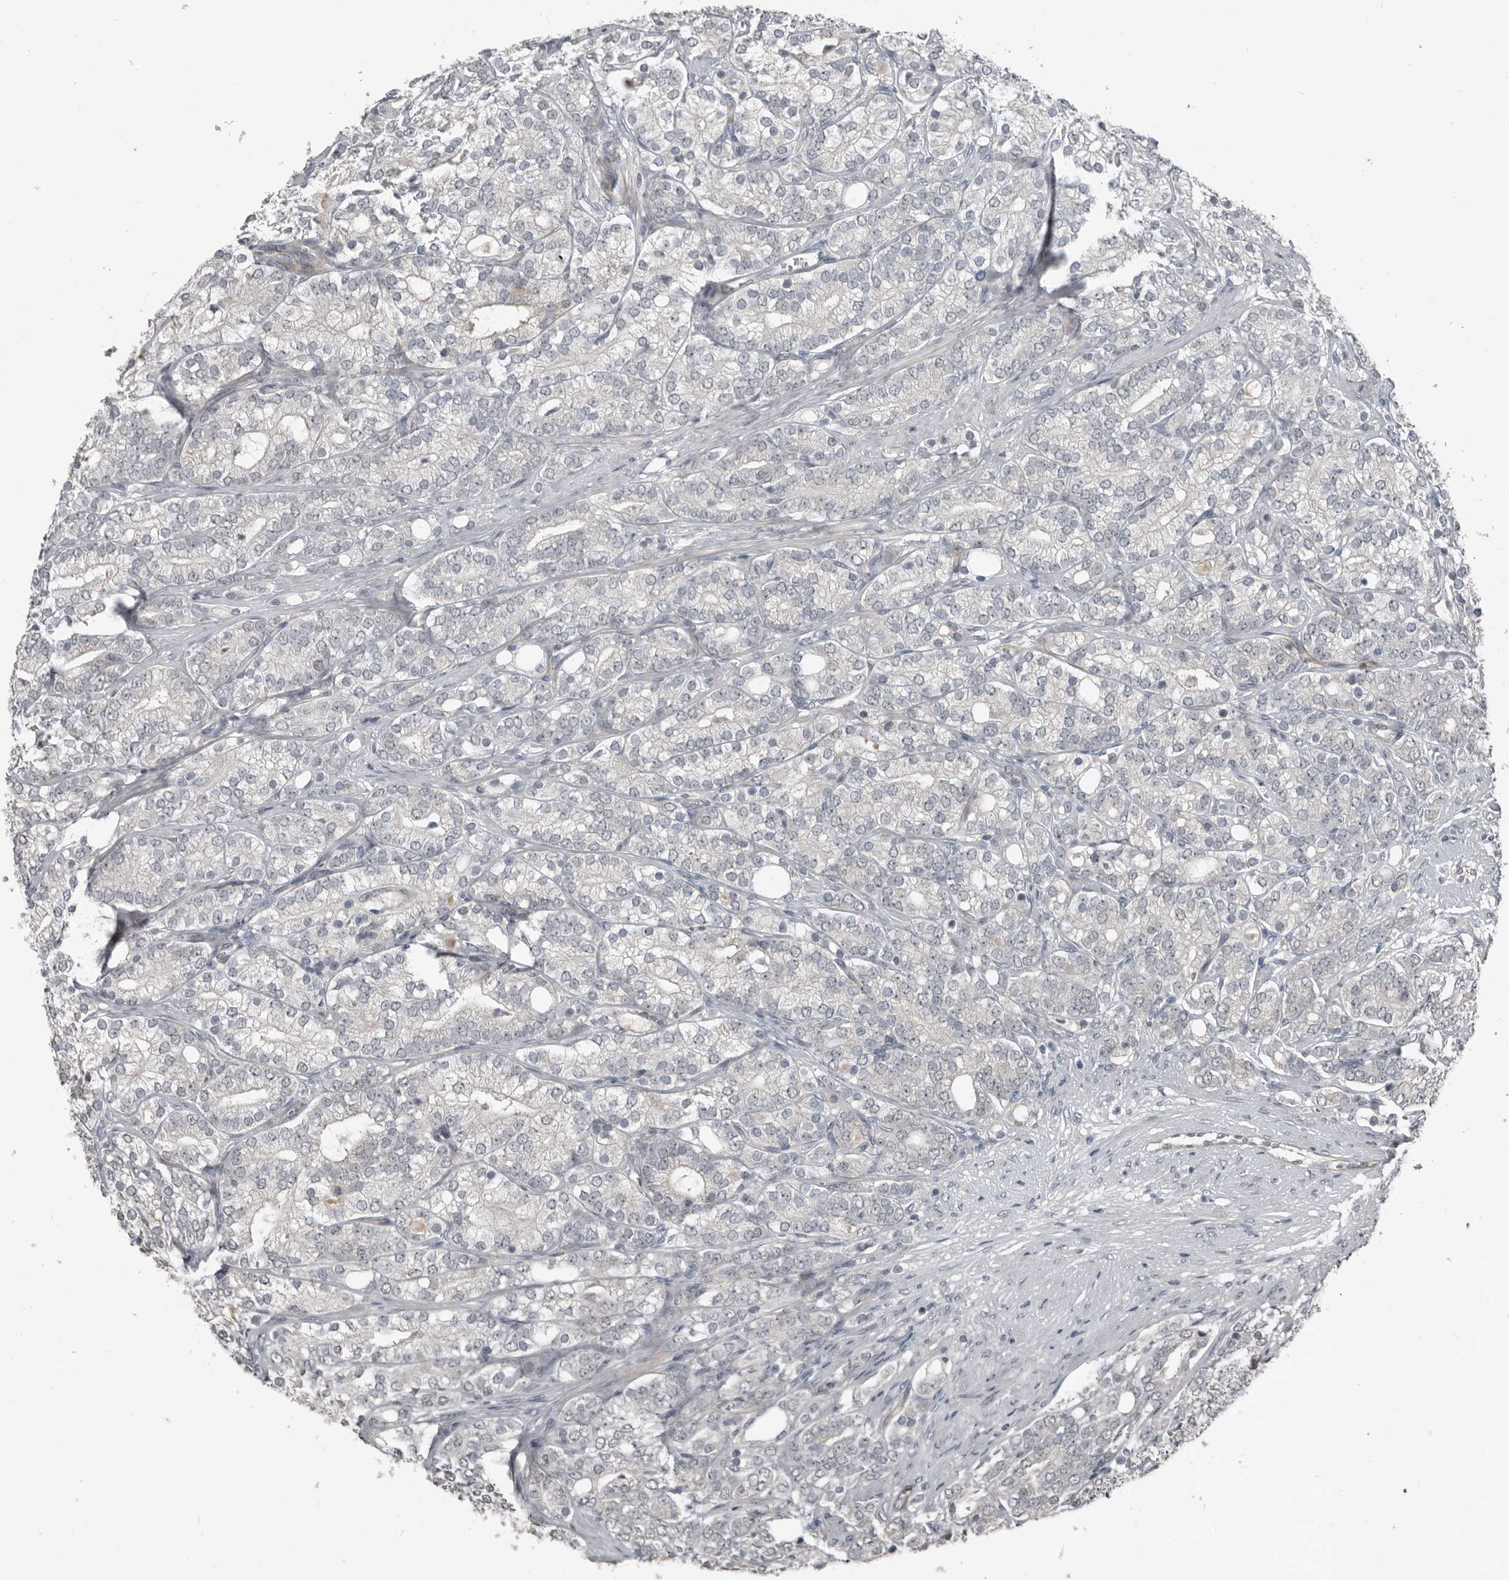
{"staining": {"intensity": "negative", "quantity": "none", "location": "none"}, "tissue": "prostate cancer", "cell_type": "Tumor cells", "image_type": "cancer", "snomed": [{"axis": "morphology", "description": "Adenocarcinoma, High grade"}, {"axis": "topography", "description": "Prostate"}], "caption": "Tumor cells show no significant expression in high-grade adenocarcinoma (prostate).", "gene": "C1orf216", "patient": {"sex": "male", "age": 57}}